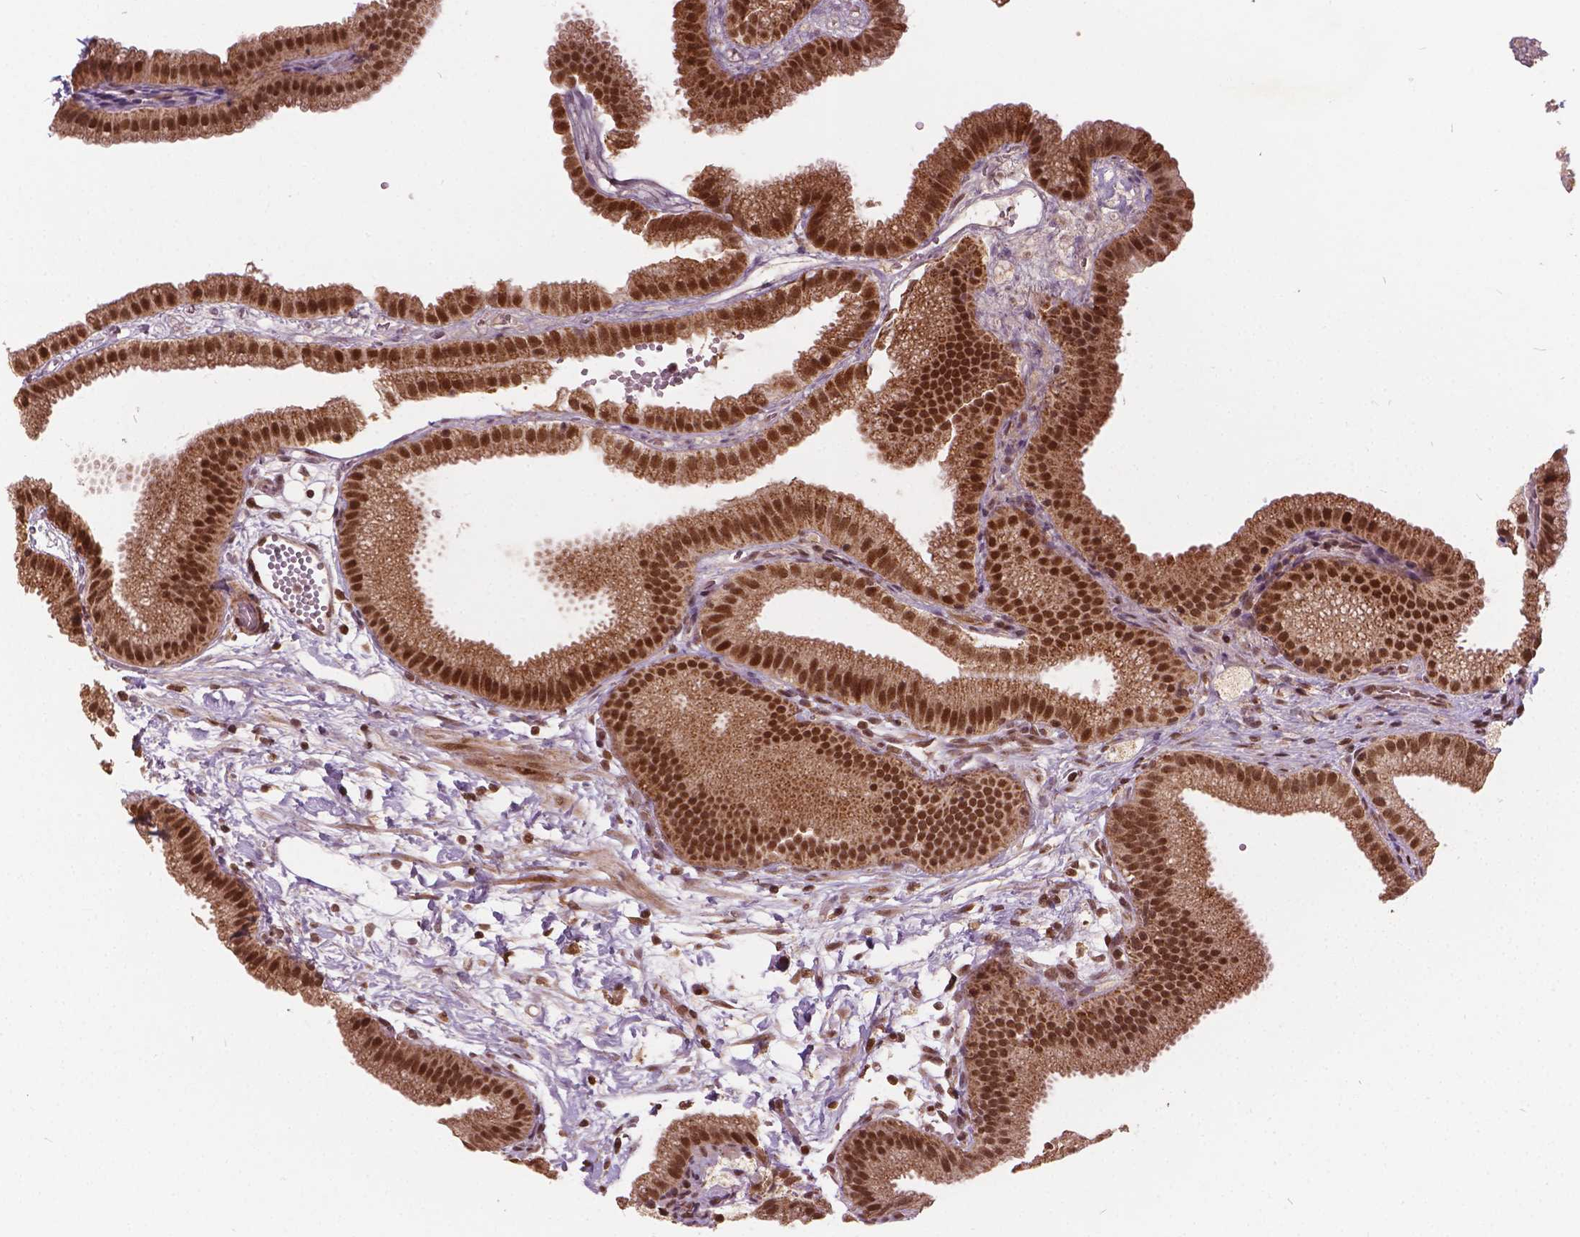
{"staining": {"intensity": "moderate", "quantity": ">75%", "location": "cytoplasmic/membranous,nuclear"}, "tissue": "gallbladder", "cell_type": "Glandular cells", "image_type": "normal", "snomed": [{"axis": "morphology", "description": "Normal tissue, NOS"}, {"axis": "topography", "description": "Gallbladder"}], "caption": "Brown immunohistochemical staining in benign gallbladder reveals moderate cytoplasmic/membranous,nuclear positivity in approximately >75% of glandular cells.", "gene": "GPS2", "patient": {"sex": "female", "age": 63}}